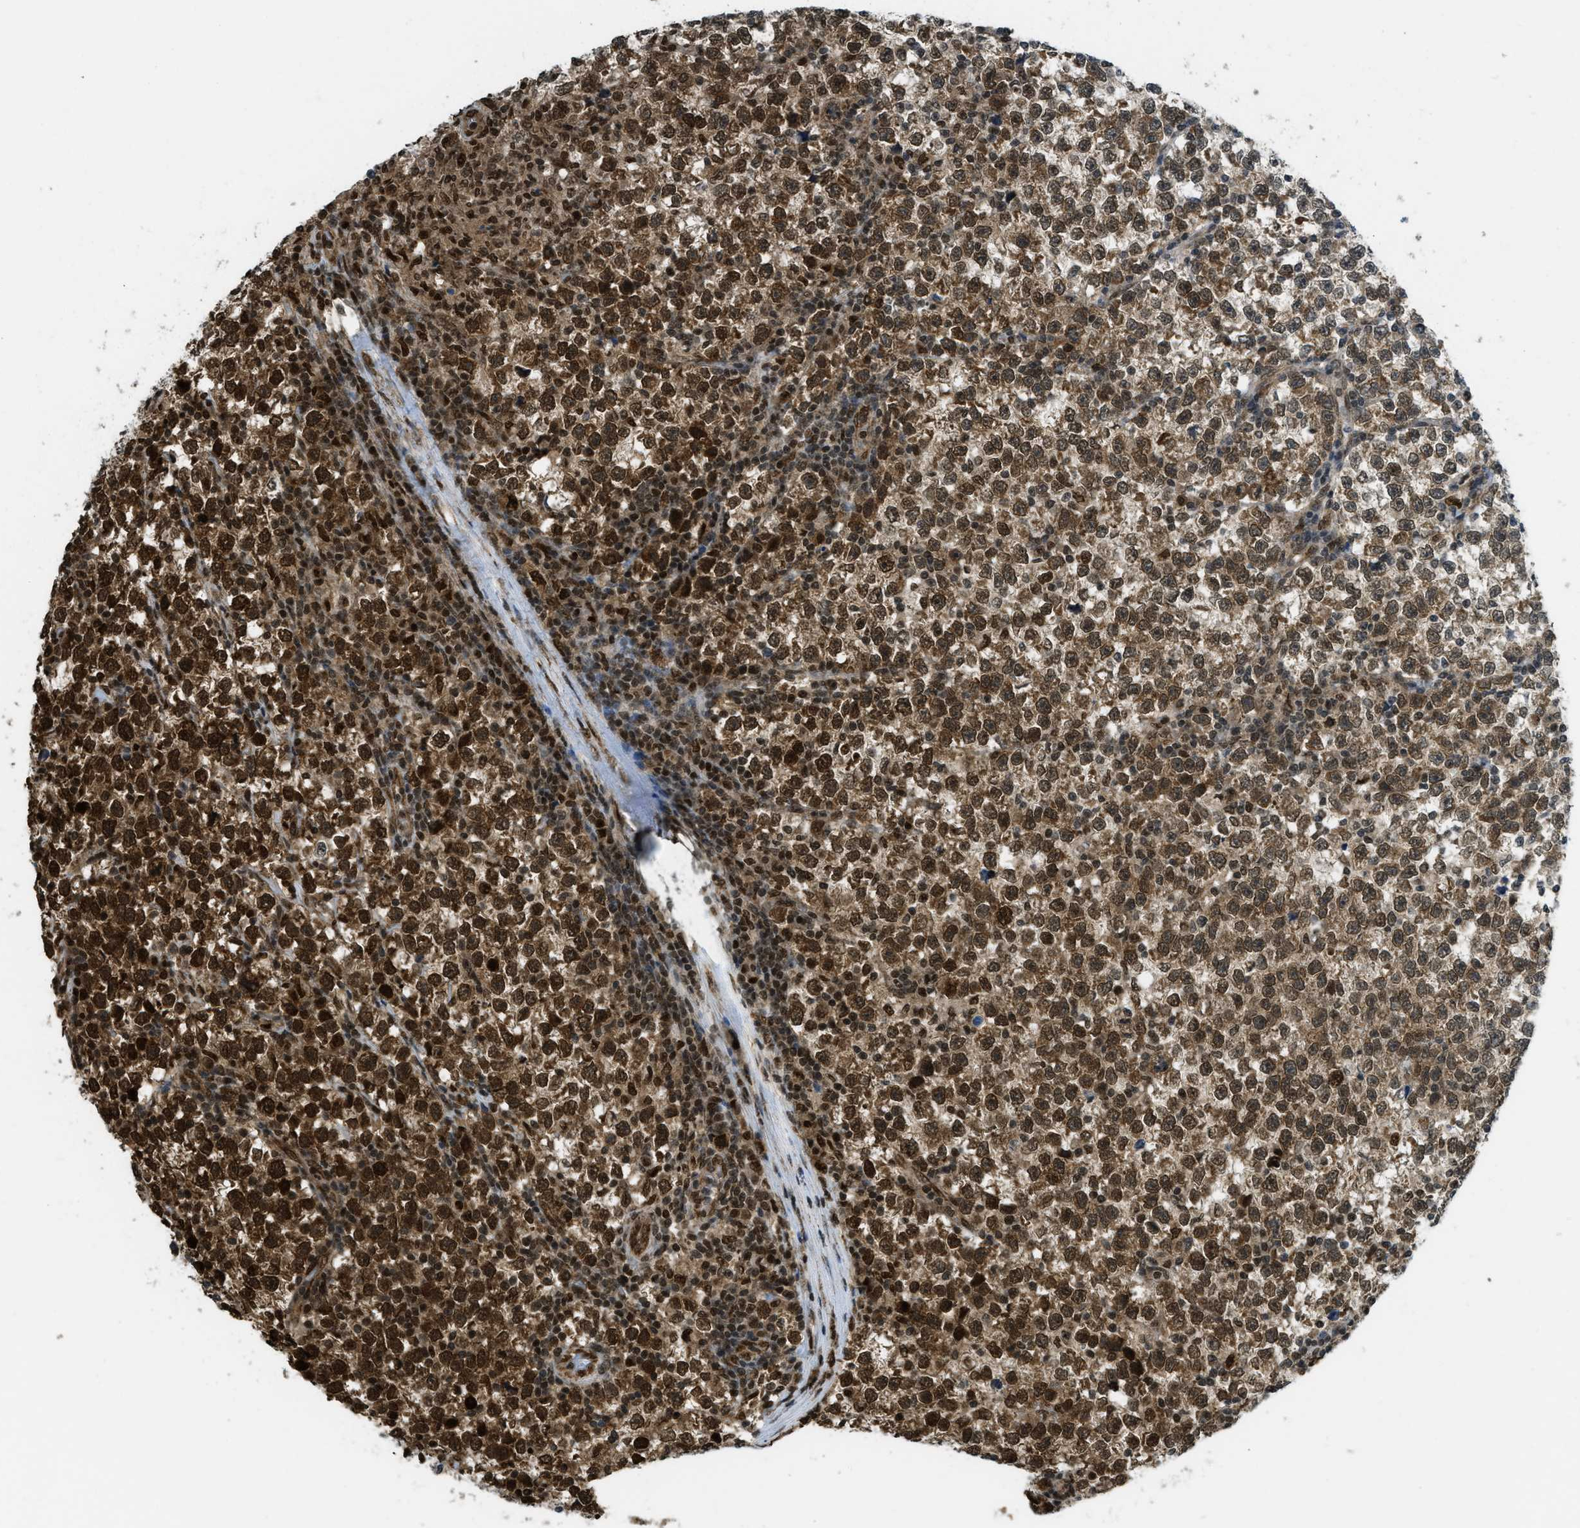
{"staining": {"intensity": "strong", "quantity": ">75%", "location": "cytoplasmic/membranous,nuclear"}, "tissue": "testis cancer", "cell_type": "Tumor cells", "image_type": "cancer", "snomed": [{"axis": "morphology", "description": "Seminoma, NOS"}, {"axis": "topography", "description": "Testis"}], "caption": "There is high levels of strong cytoplasmic/membranous and nuclear expression in tumor cells of testis seminoma, as demonstrated by immunohistochemical staining (brown color).", "gene": "TNPO1", "patient": {"sex": "male", "age": 43}}